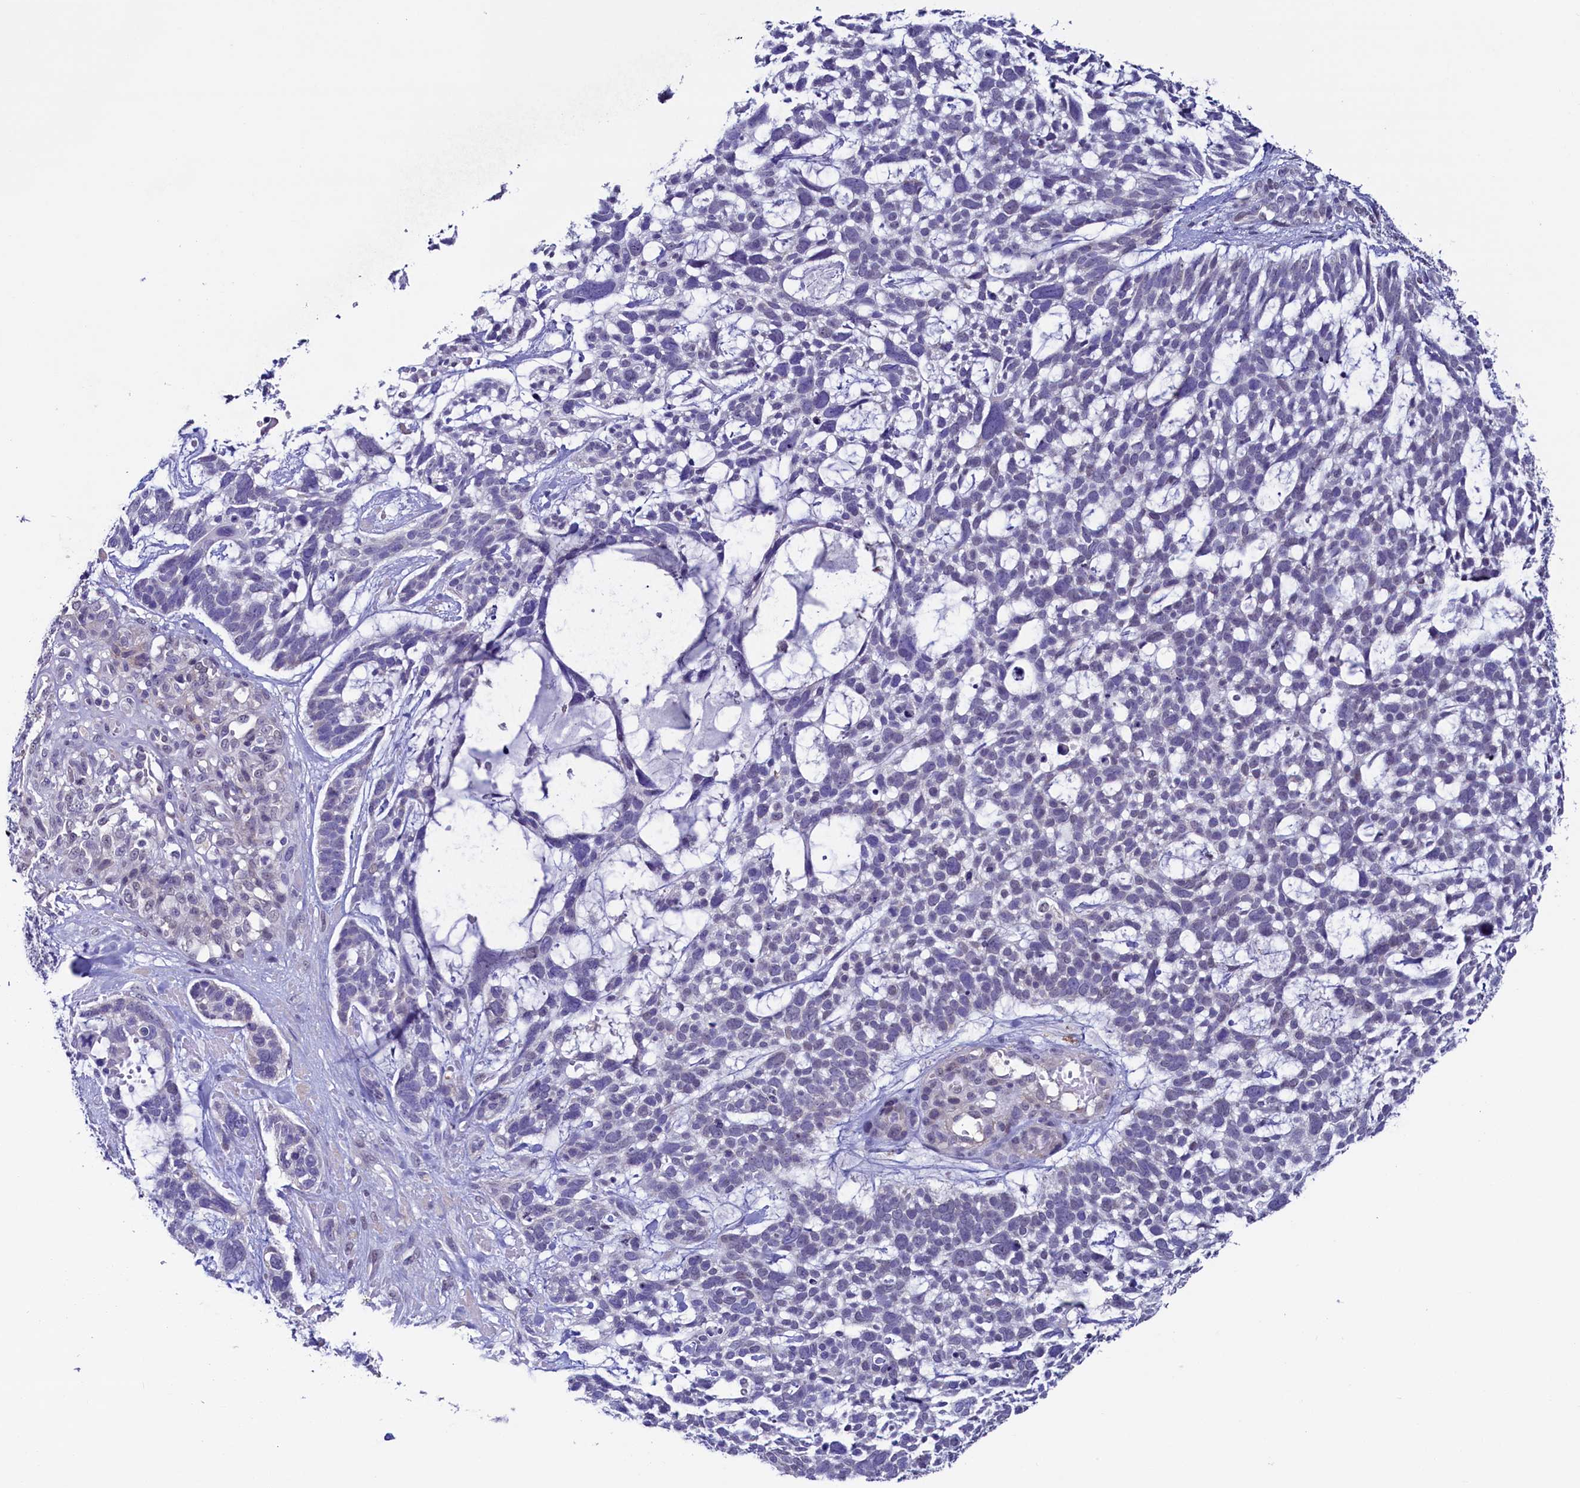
{"staining": {"intensity": "weak", "quantity": "<25%", "location": "nuclear"}, "tissue": "skin cancer", "cell_type": "Tumor cells", "image_type": "cancer", "snomed": [{"axis": "morphology", "description": "Basal cell carcinoma"}, {"axis": "topography", "description": "Skin"}], "caption": "High power microscopy image of an immunohistochemistry (IHC) image of skin cancer, revealing no significant positivity in tumor cells.", "gene": "FLYWCH2", "patient": {"sex": "male", "age": 88}}